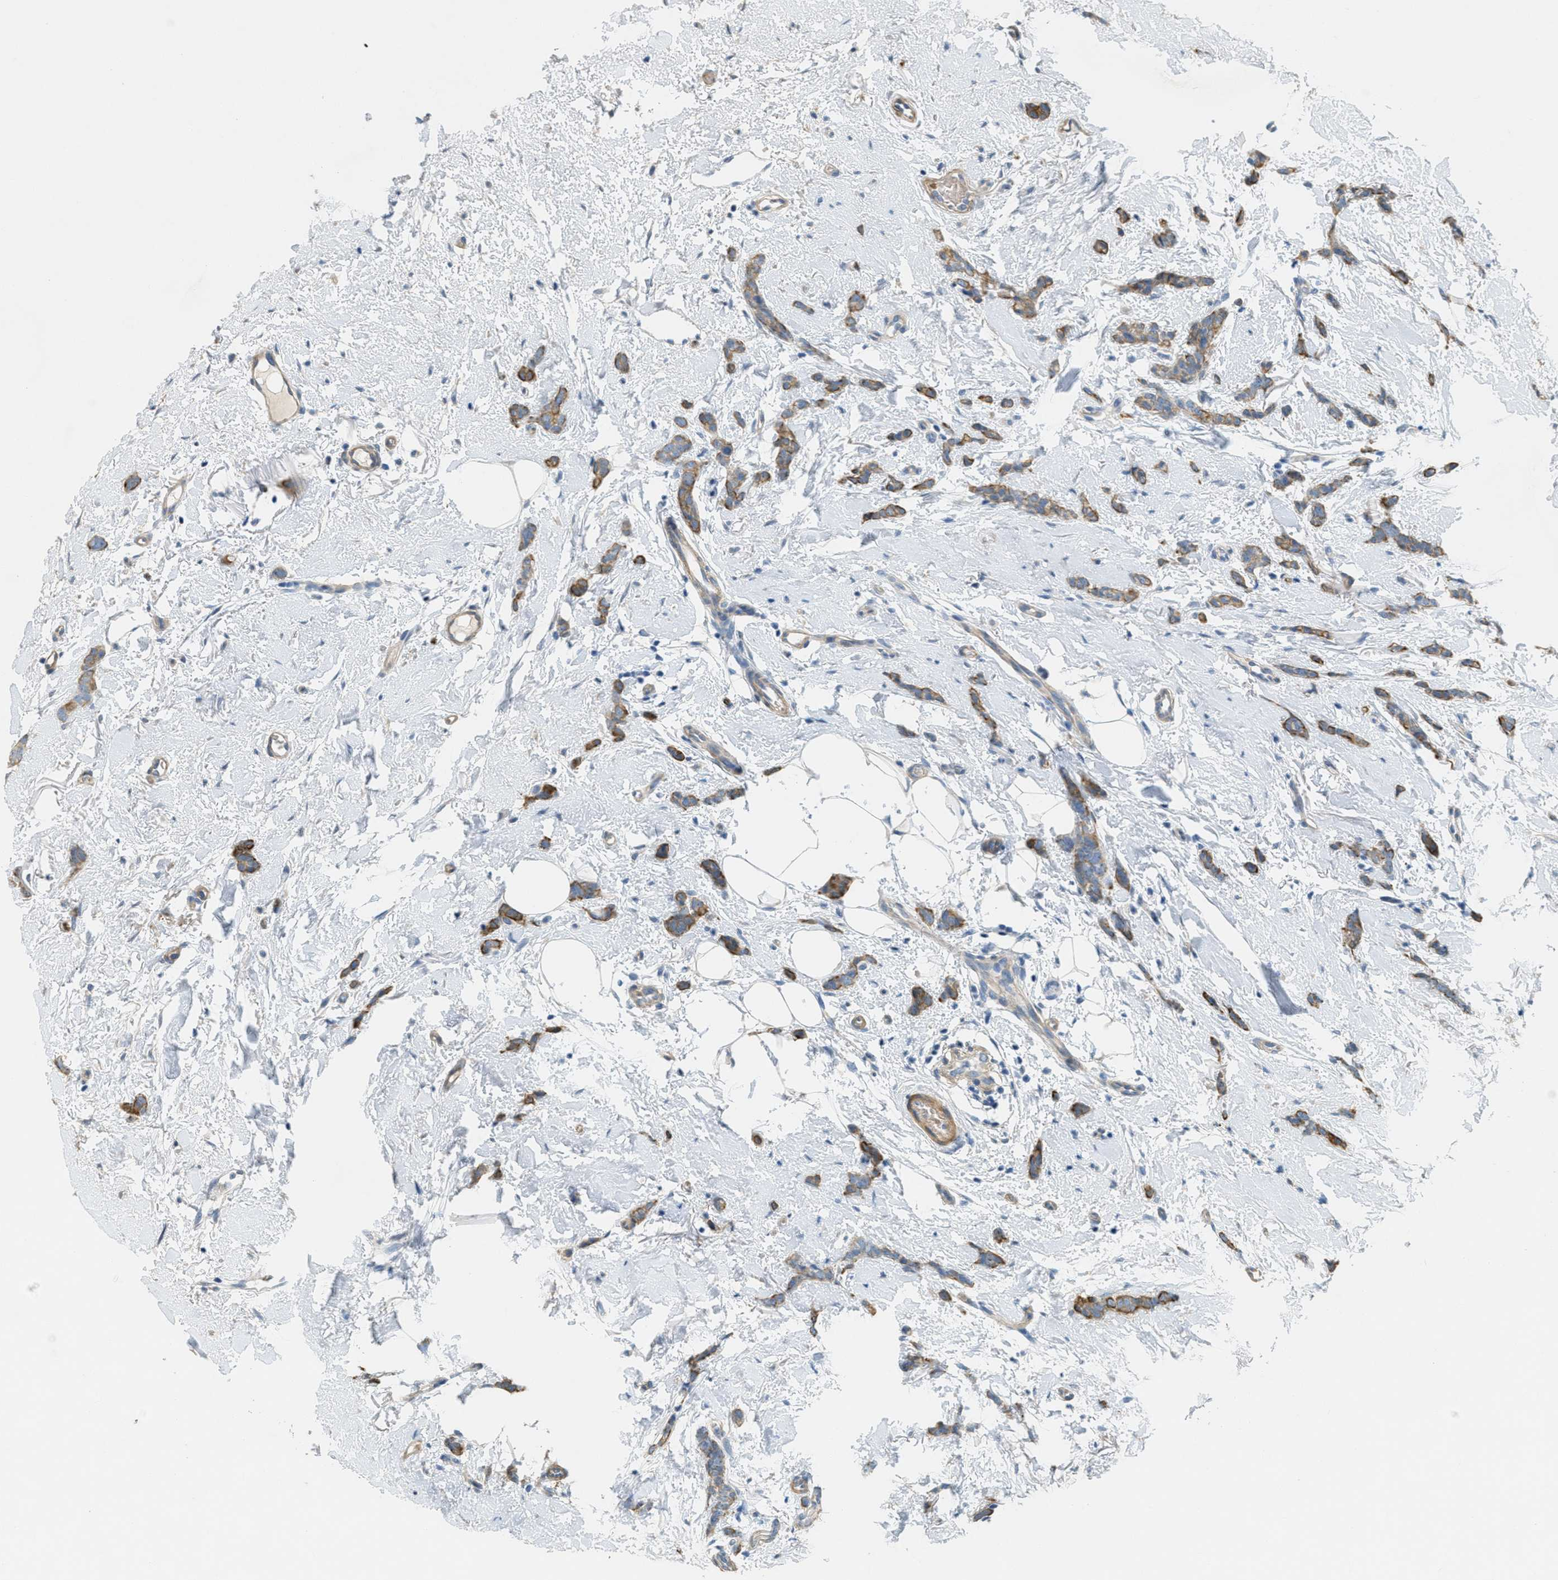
{"staining": {"intensity": "moderate", "quantity": ">75%", "location": "cytoplasmic/membranous"}, "tissue": "breast cancer", "cell_type": "Tumor cells", "image_type": "cancer", "snomed": [{"axis": "morphology", "description": "Lobular carcinoma"}, {"axis": "topography", "description": "Skin"}, {"axis": "topography", "description": "Breast"}], "caption": "Breast lobular carcinoma stained for a protein shows moderate cytoplasmic/membranous positivity in tumor cells.", "gene": "MRS2", "patient": {"sex": "female", "age": 46}}